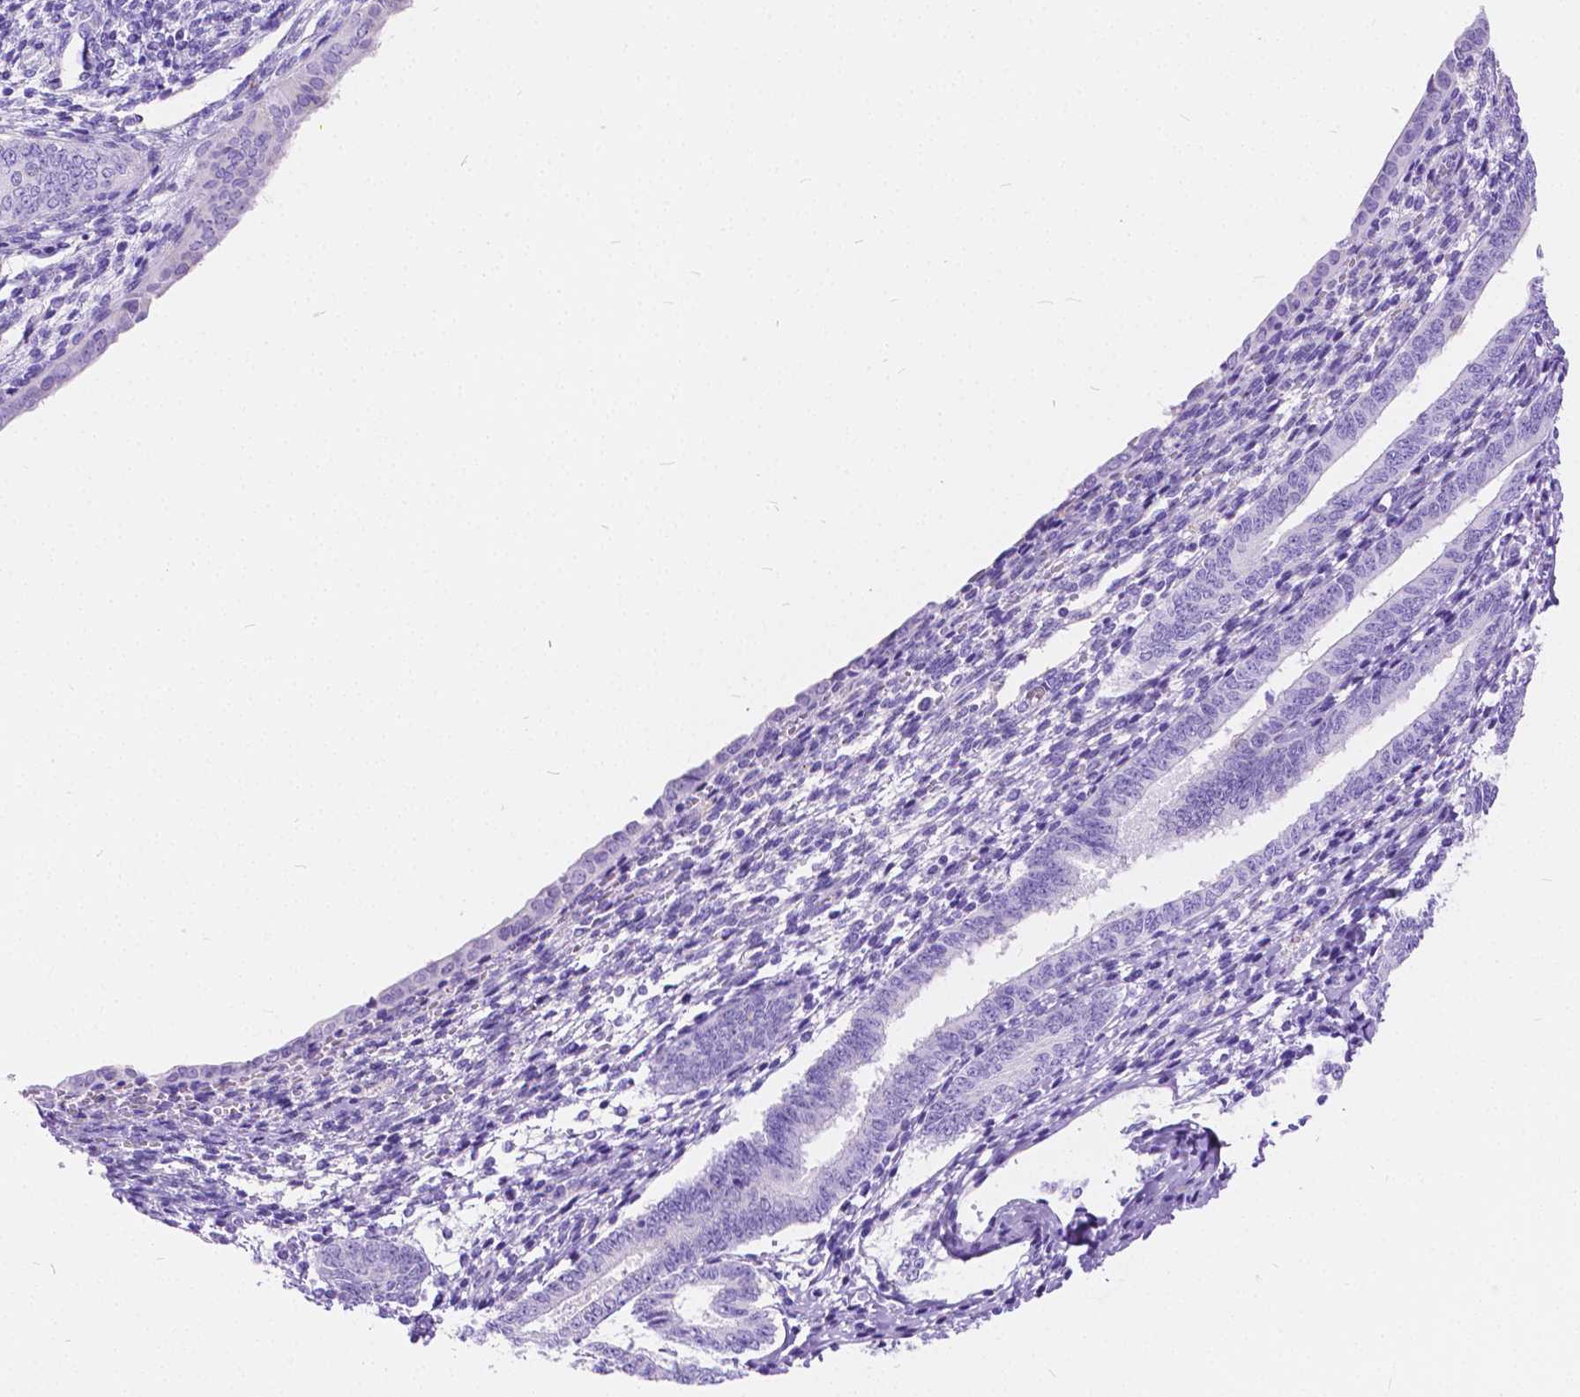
{"staining": {"intensity": "negative", "quantity": "none", "location": "none"}, "tissue": "cervical cancer", "cell_type": "Tumor cells", "image_type": "cancer", "snomed": [{"axis": "morphology", "description": "Squamous cell carcinoma, NOS"}, {"axis": "topography", "description": "Cervix"}], "caption": "Protein analysis of cervical squamous cell carcinoma exhibits no significant positivity in tumor cells. (Stains: DAB IHC with hematoxylin counter stain, Microscopy: brightfield microscopy at high magnification).", "gene": "CHRM1", "patient": {"sex": "female", "age": 59}}